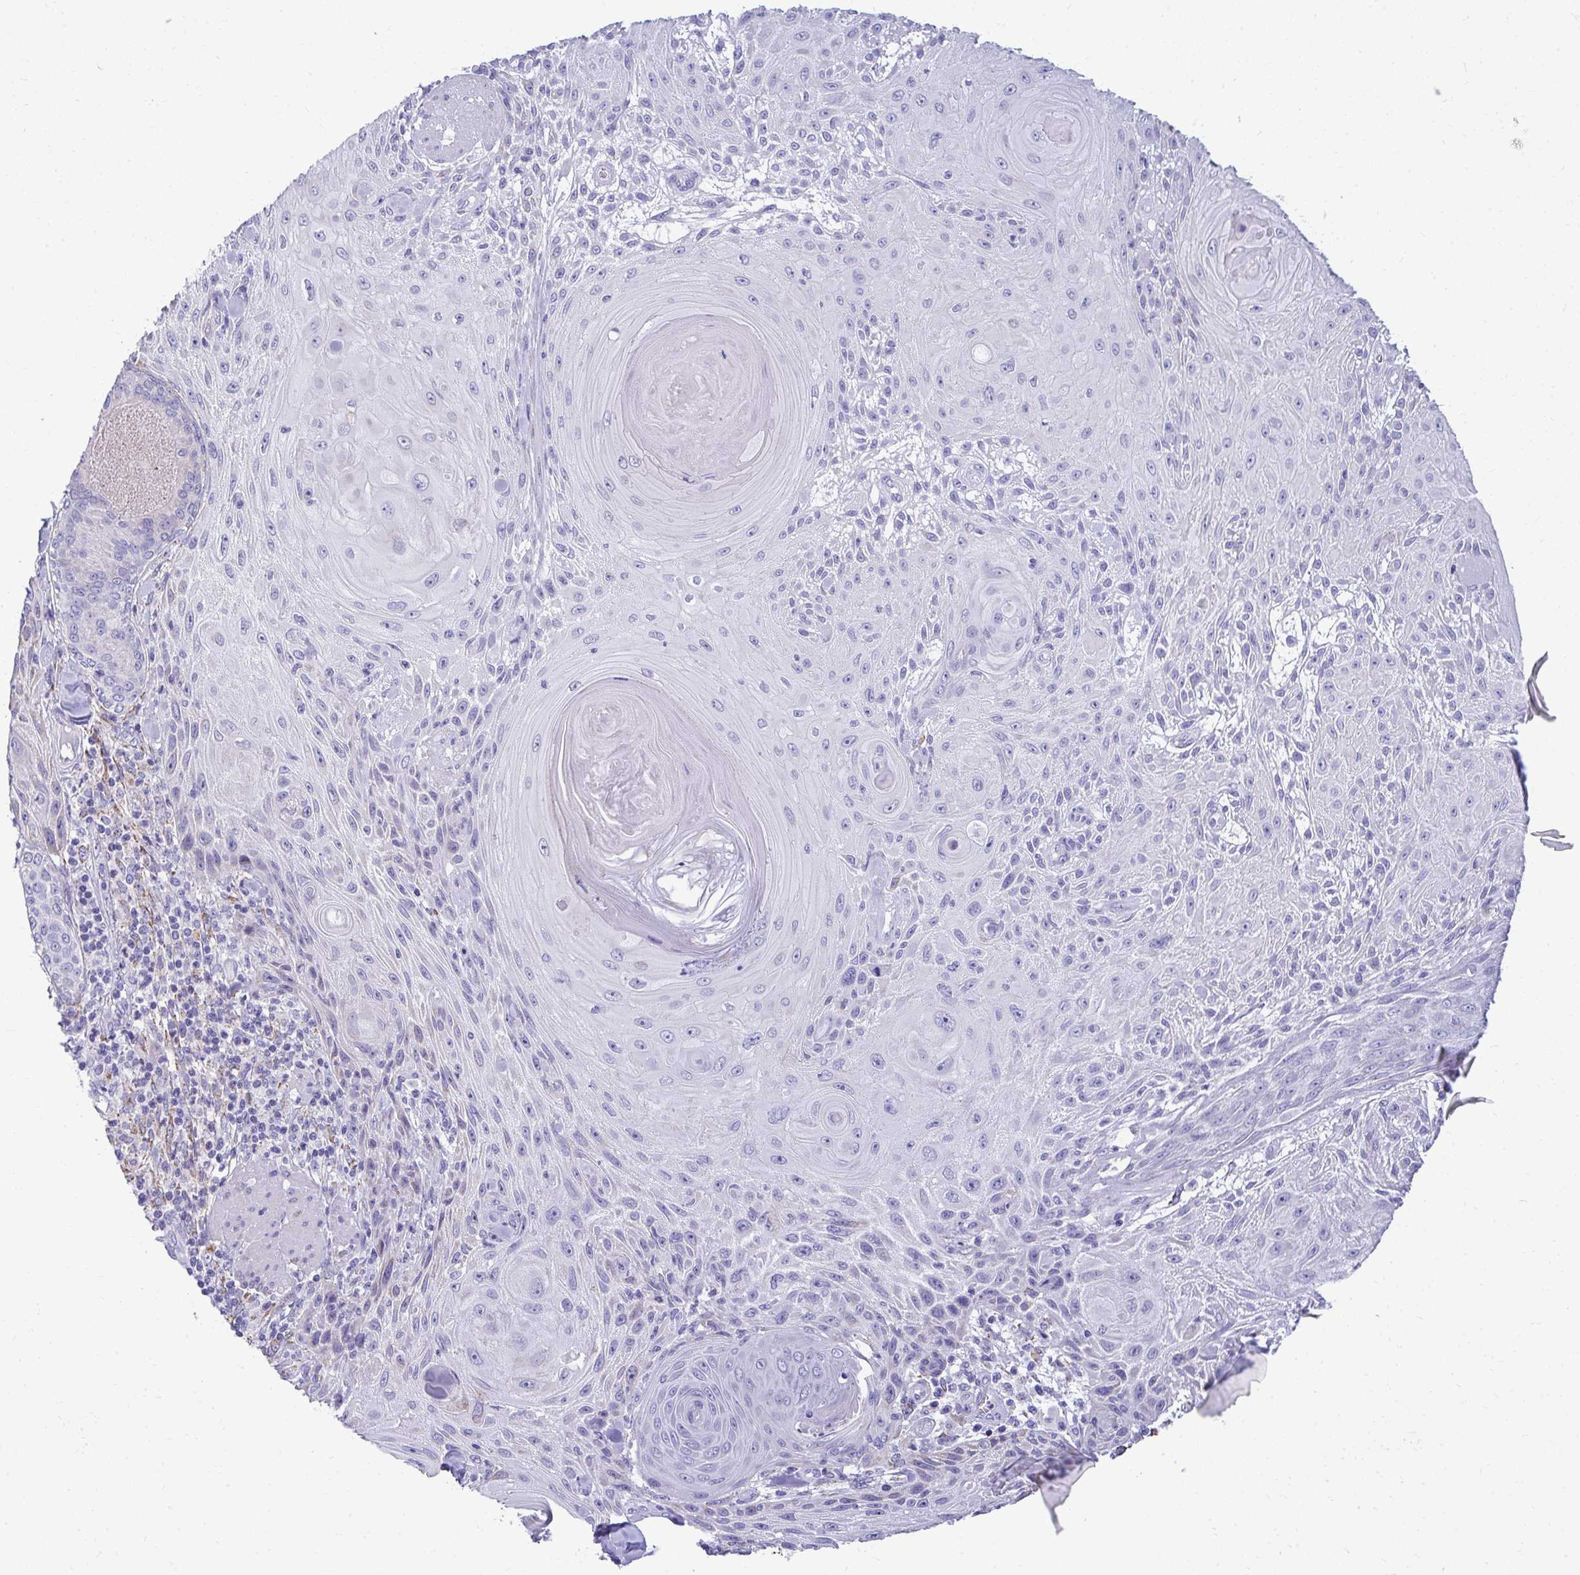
{"staining": {"intensity": "negative", "quantity": "none", "location": "none"}, "tissue": "skin cancer", "cell_type": "Tumor cells", "image_type": "cancer", "snomed": [{"axis": "morphology", "description": "Squamous cell carcinoma, NOS"}, {"axis": "topography", "description": "Skin"}], "caption": "DAB (3,3'-diaminobenzidine) immunohistochemical staining of skin cancer (squamous cell carcinoma) shows no significant expression in tumor cells.", "gene": "AIG1", "patient": {"sex": "male", "age": 88}}